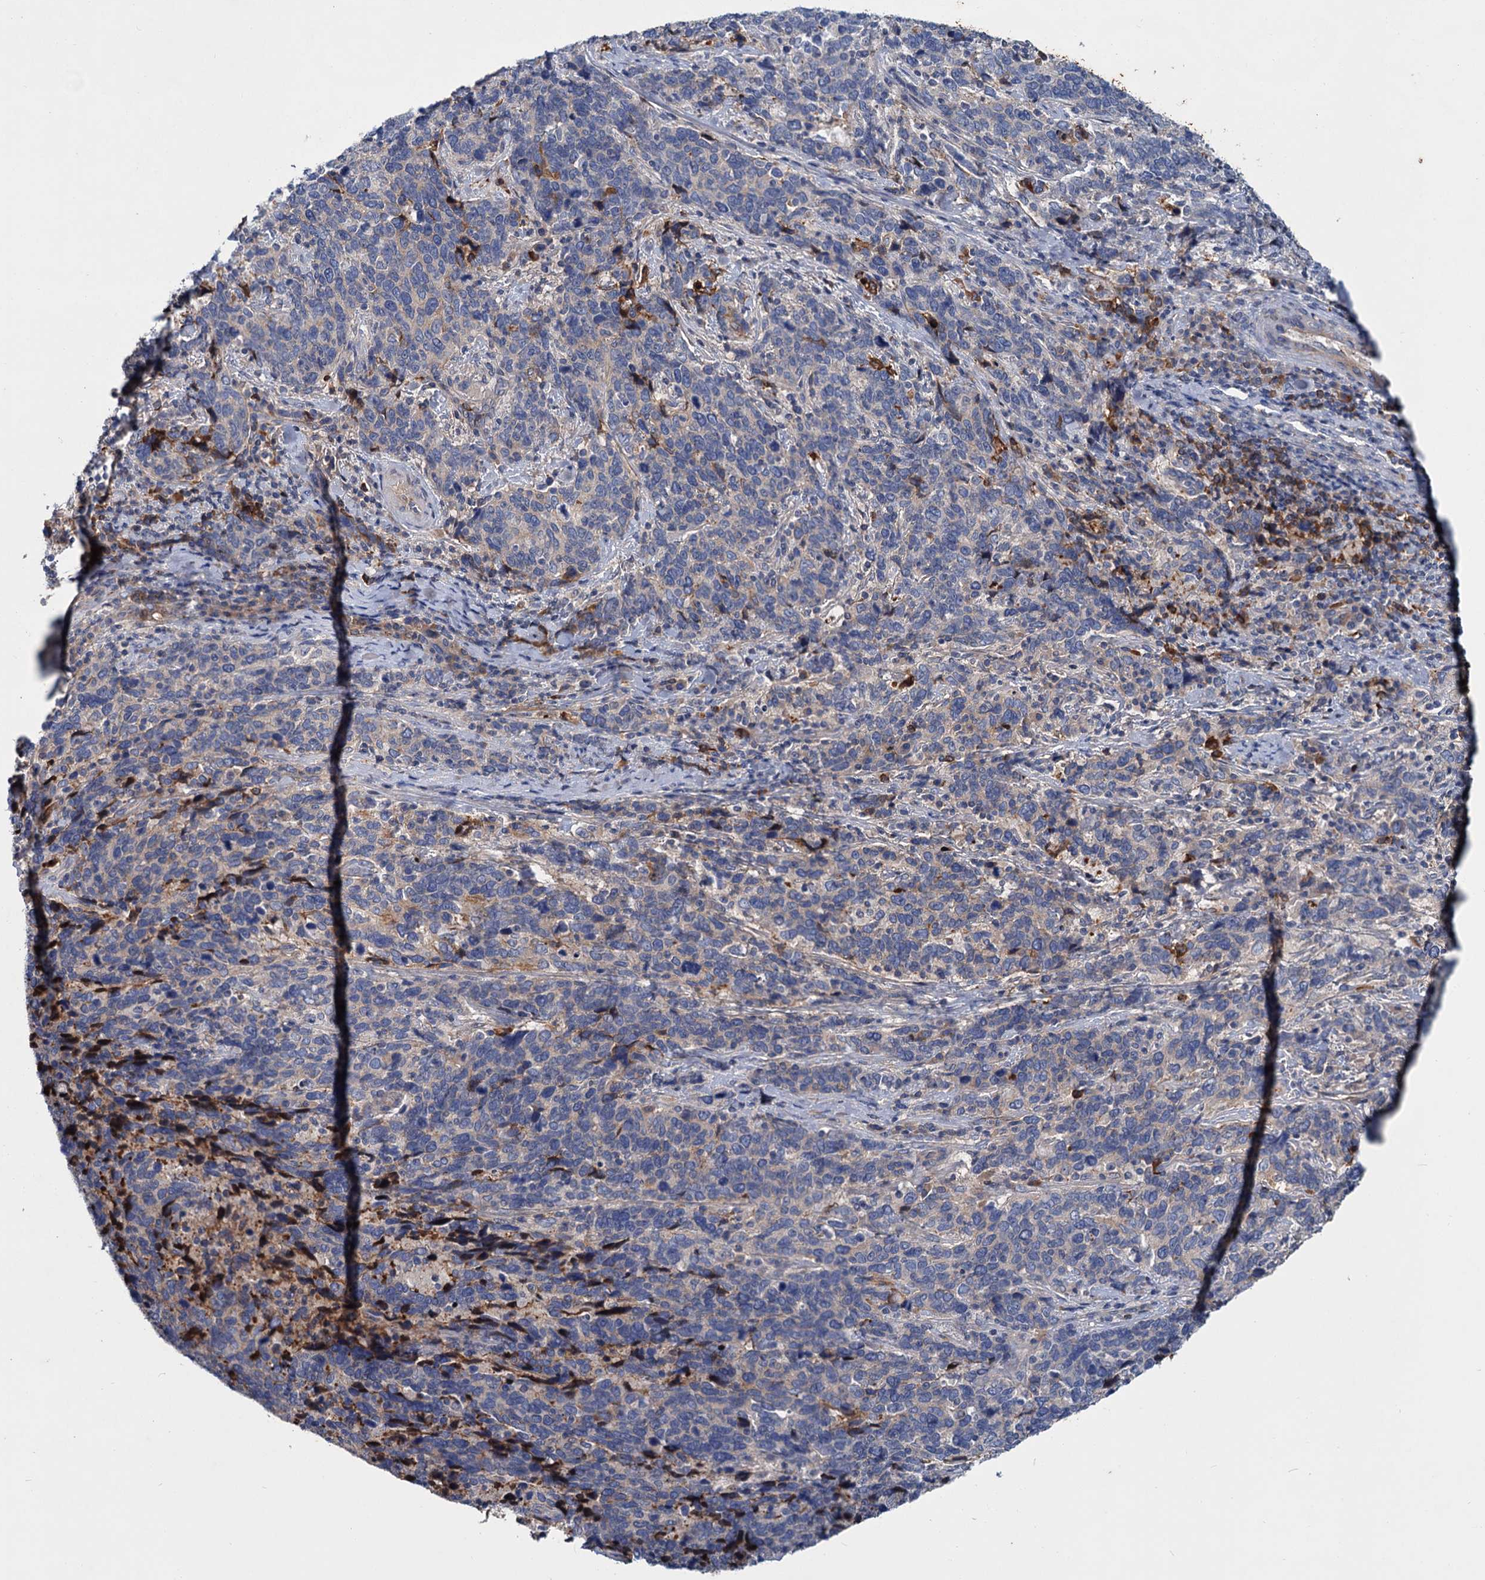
{"staining": {"intensity": "negative", "quantity": "none", "location": "none"}, "tissue": "cervical cancer", "cell_type": "Tumor cells", "image_type": "cancer", "snomed": [{"axis": "morphology", "description": "Squamous cell carcinoma, NOS"}, {"axis": "topography", "description": "Cervix"}], "caption": "Tumor cells show no significant staining in squamous cell carcinoma (cervical).", "gene": "CHRD", "patient": {"sex": "female", "age": 41}}